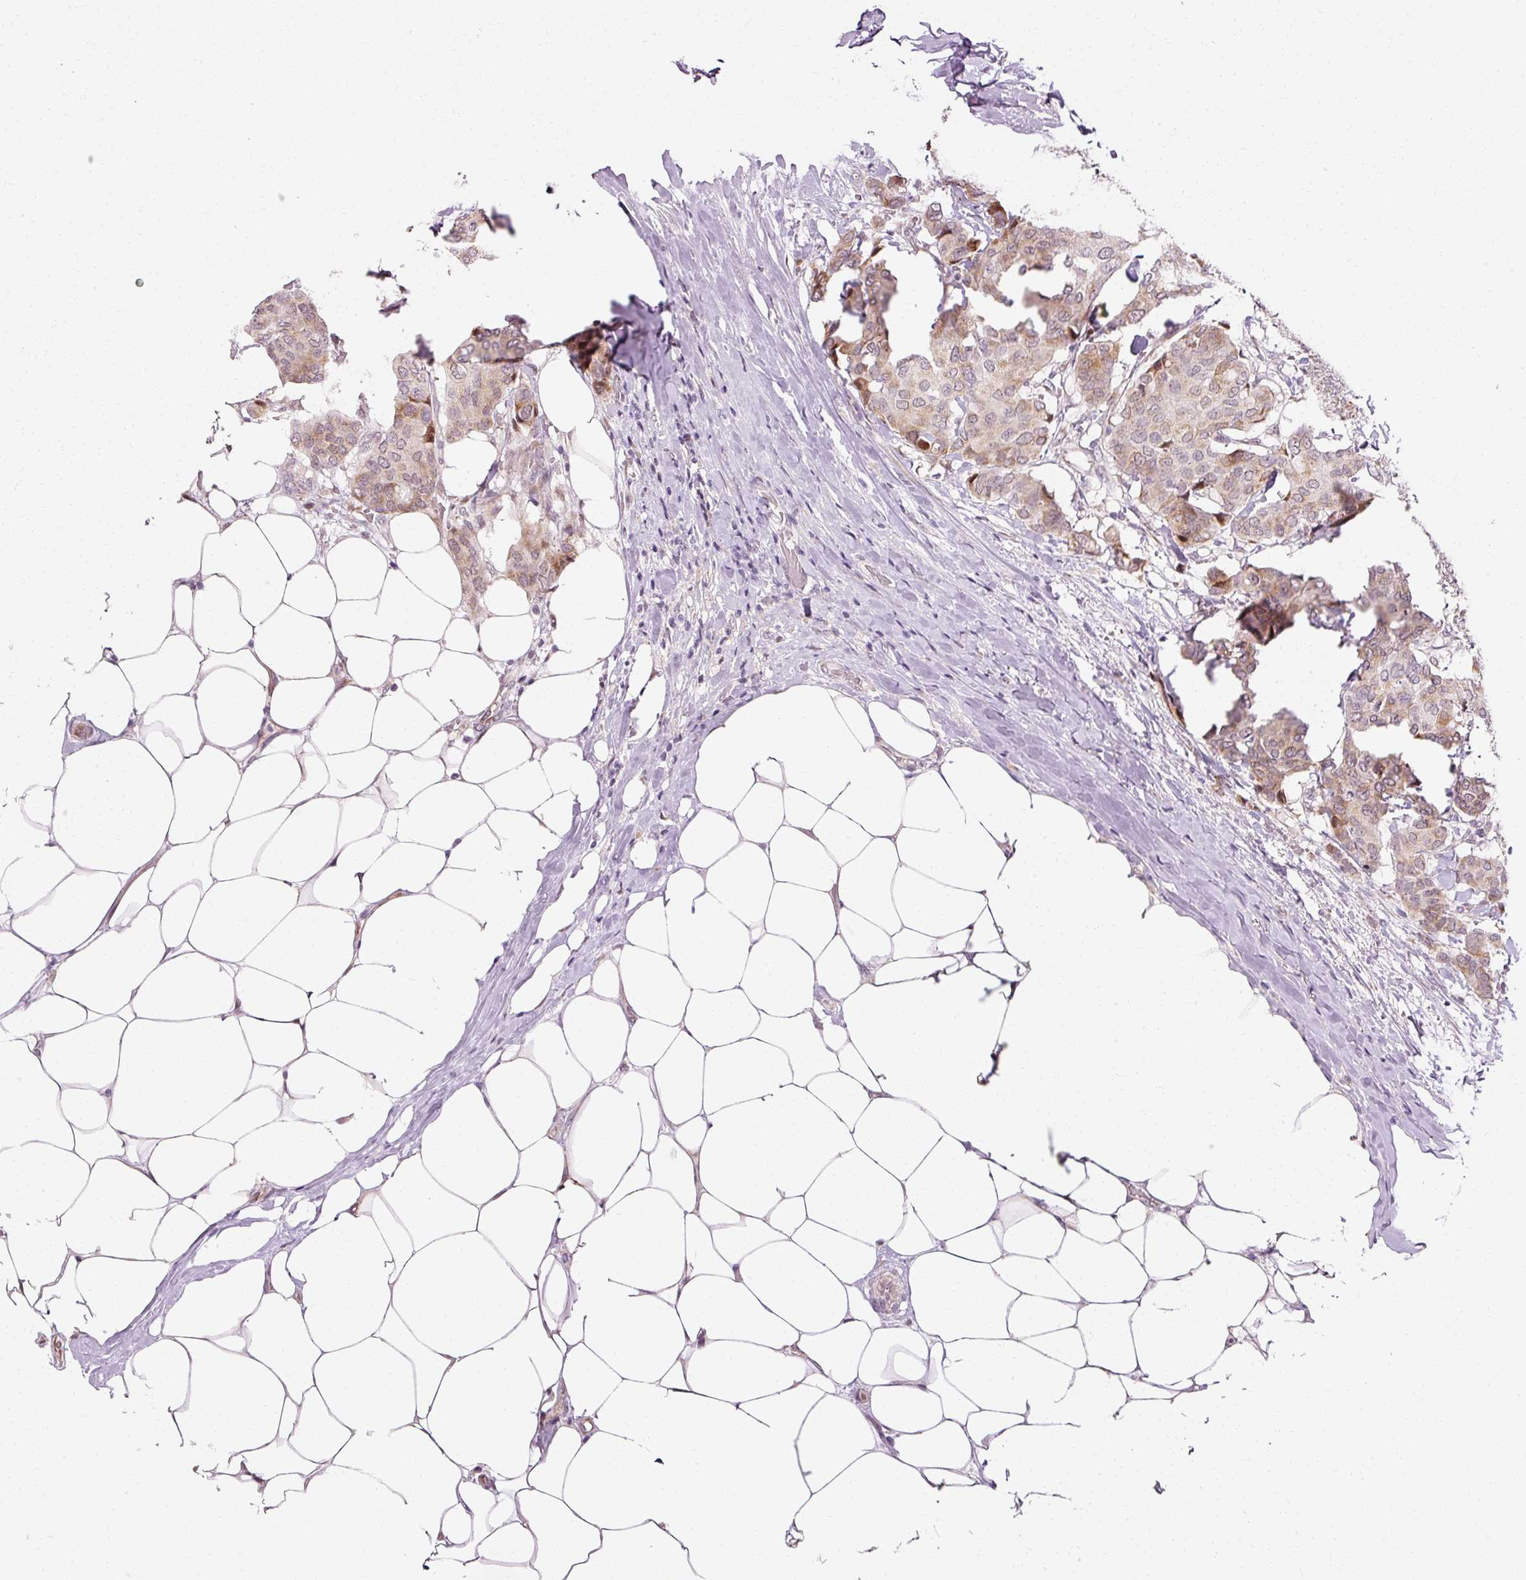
{"staining": {"intensity": "weak", "quantity": ">75%", "location": "cytoplasmic/membranous"}, "tissue": "breast cancer", "cell_type": "Tumor cells", "image_type": "cancer", "snomed": [{"axis": "morphology", "description": "Duct carcinoma"}, {"axis": "topography", "description": "Breast"}], "caption": "Immunohistochemical staining of breast cancer displays weak cytoplasmic/membranous protein staining in about >75% of tumor cells. The staining was performed using DAB (3,3'-diaminobenzidine), with brown indicating positive protein expression. Nuclei are stained blue with hematoxylin.", "gene": "ANKRD20A1", "patient": {"sex": "female", "age": 75}}